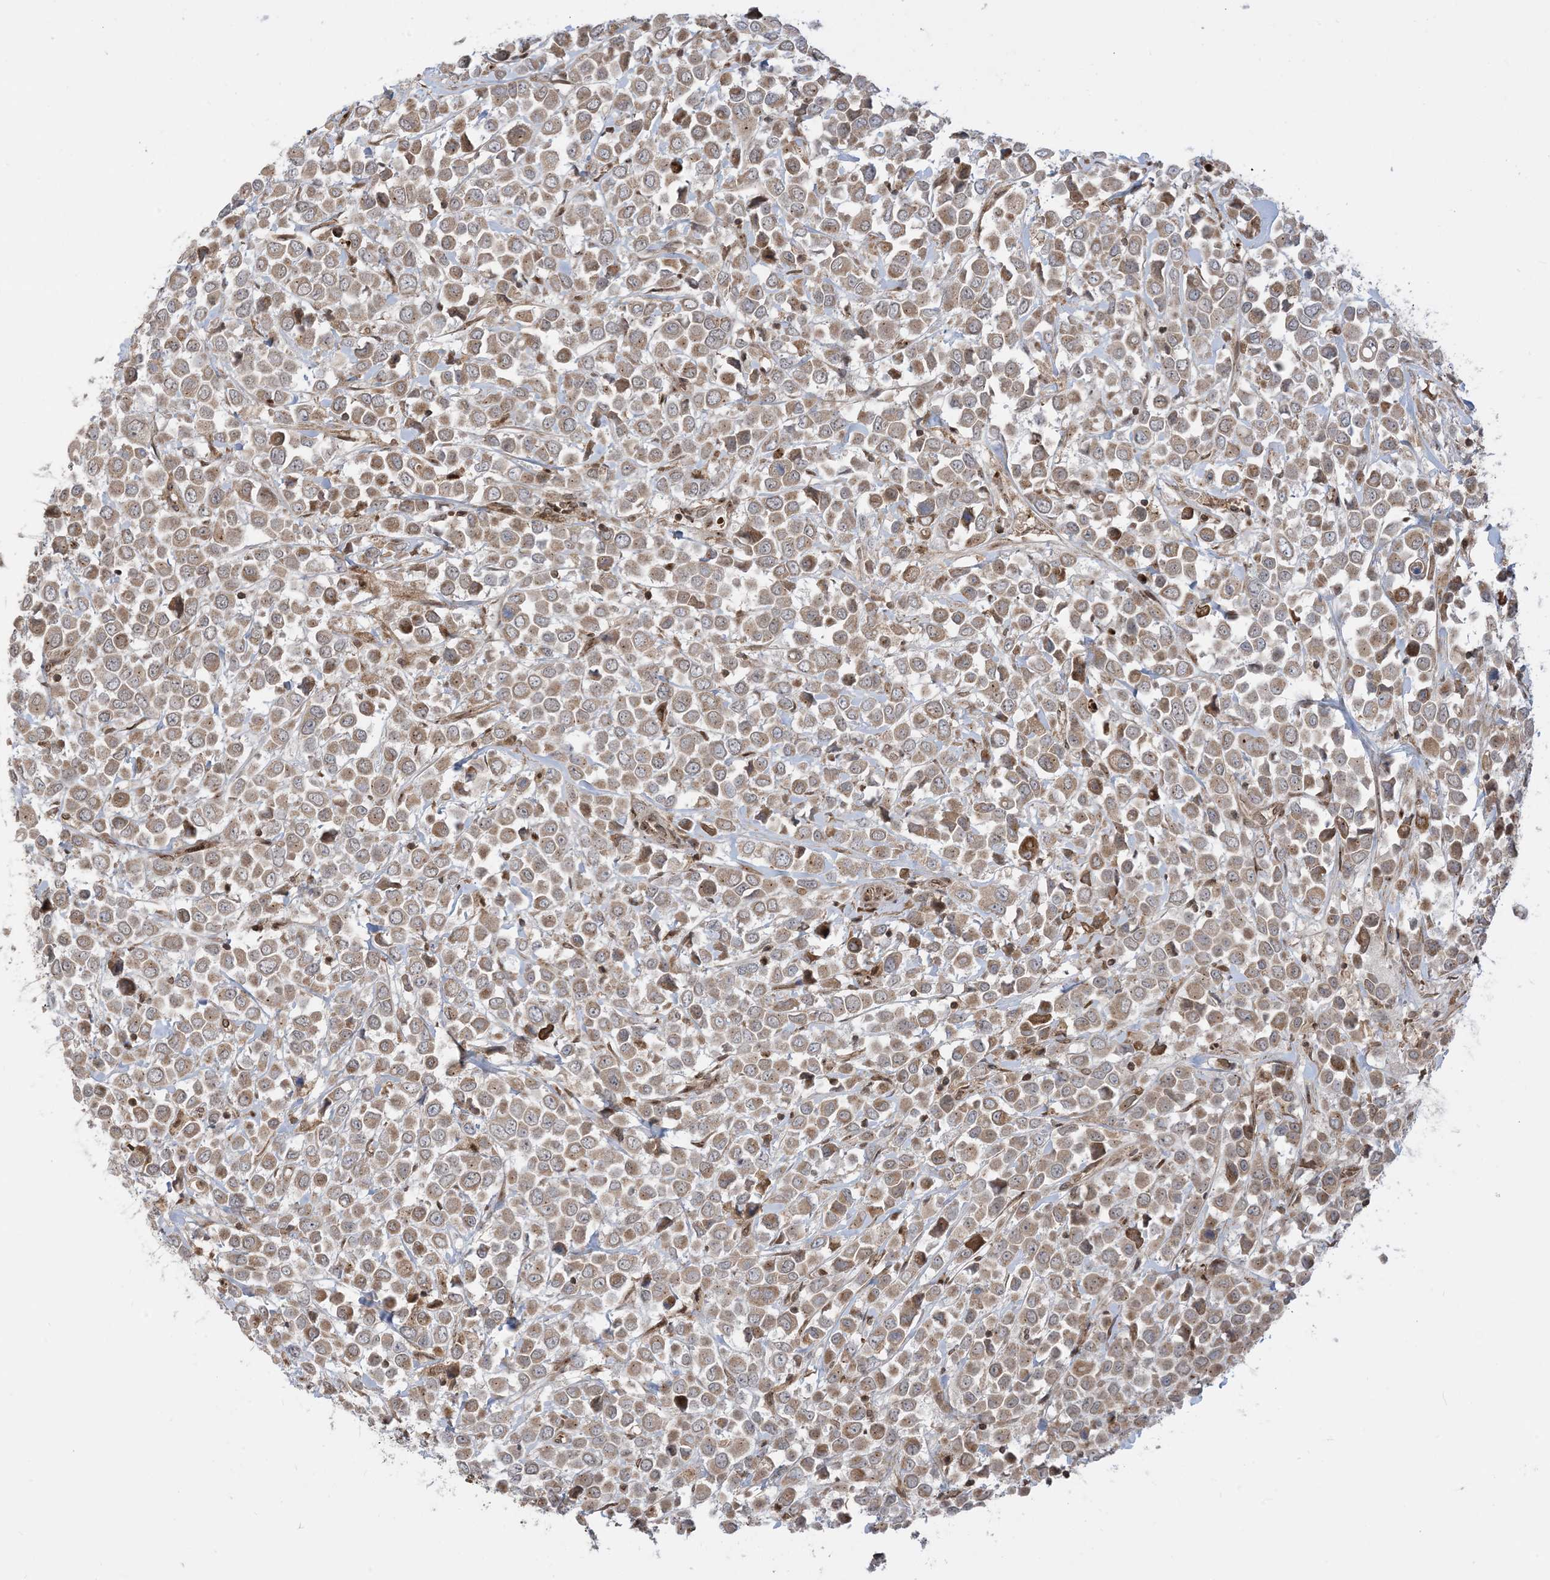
{"staining": {"intensity": "moderate", "quantity": ">75%", "location": "cytoplasmic/membranous"}, "tissue": "breast cancer", "cell_type": "Tumor cells", "image_type": "cancer", "snomed": [{"axis": "morphology", "description": "Duct carcinoma"}, {"axis": "topography", "description": "Breast"}], "caption": "The histopathology image exhibits a brown stain indicating the presence of a protein in the cytoplasmic/membranous of tumor cells in breast cancer (intraductal carcinoma).", "gene": "CASP4", "patient": {"sex": "female", "age": 61}}